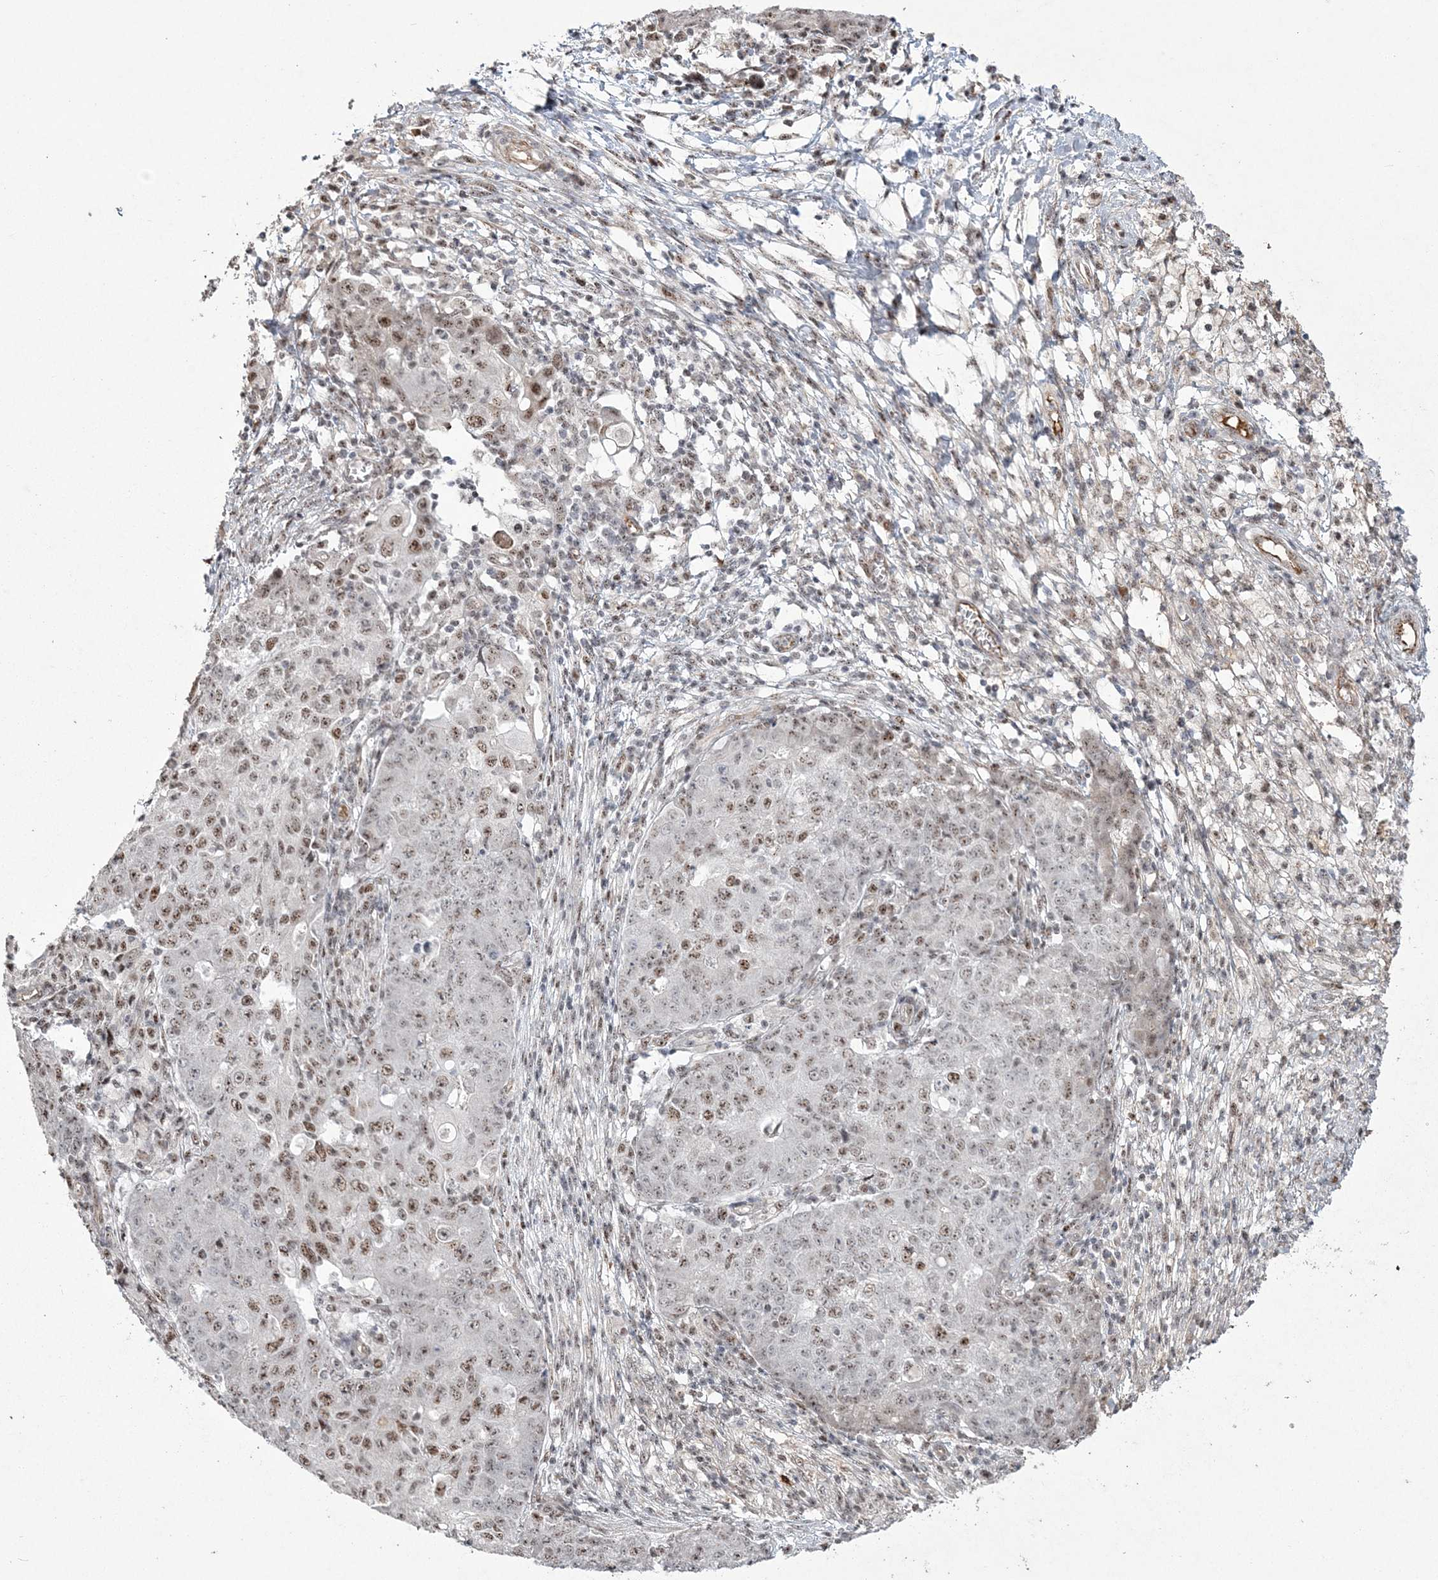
{"staining": {"intensity": "moderate", "quantity": ">75%", "location": "nuclear"}, "tissue": "ovarian cancer", "cell_type": "Tumor cells", "image_type": "cancer", "snomed": [{"axis": "morphology", "description": "Carcinoma, endometroid"}, {"axis": "topography", "description": "Ovary"}], "caption": "Protein staining exhibits moderate nuclear staining in approximately >75% of tumor cells in endometroid carcinoma (ovarian).", "gene": "RBM17", "patient": {"sex": "female", "age": 42}}